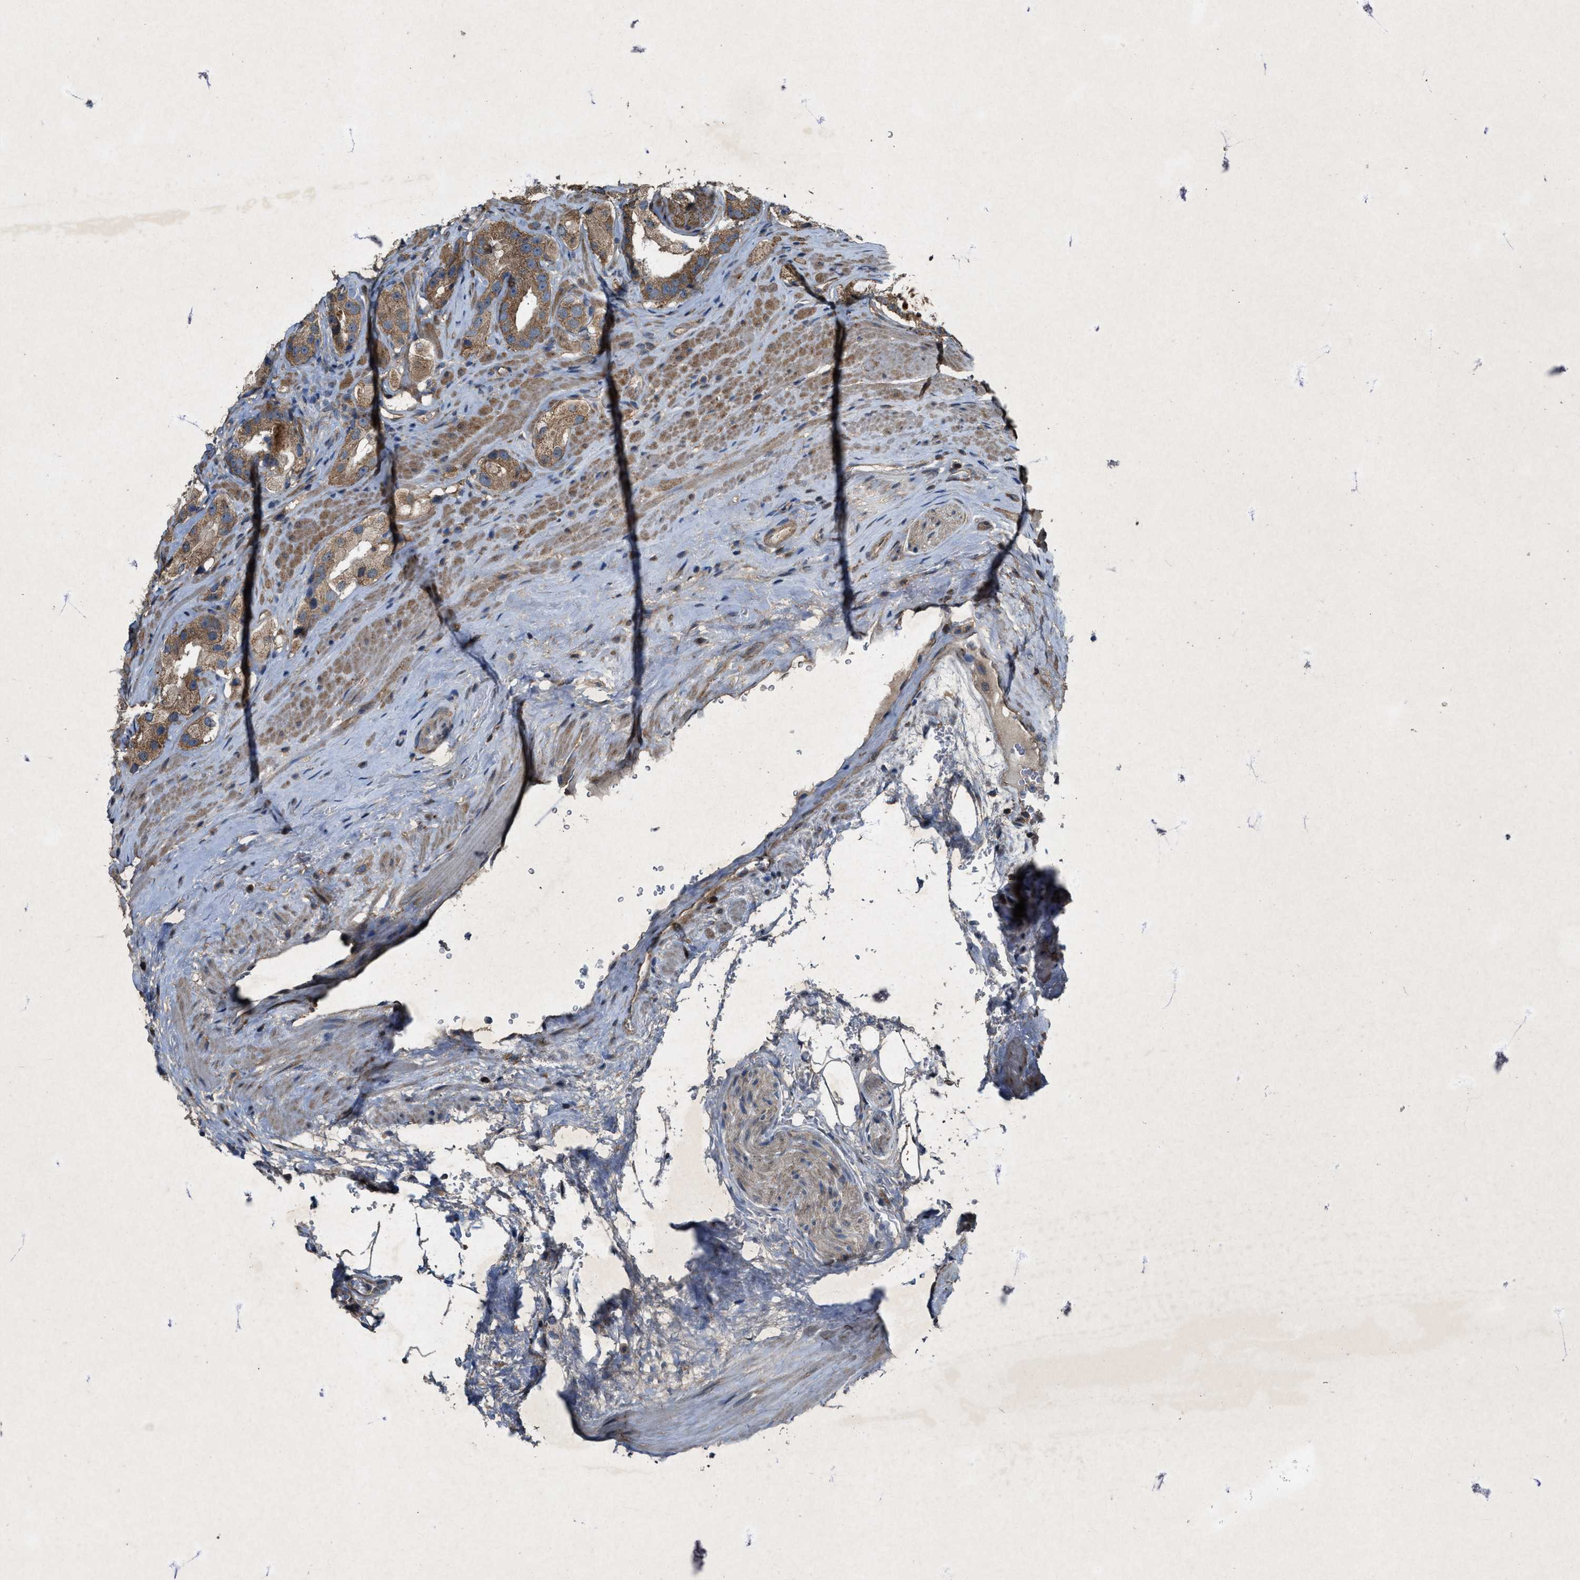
{"staining": {"intensity": "moderate", "quantity": ">75%", "location": "cytoplasmic/membranous"}, "tissue": "prostate cancer", "cell_type": "Tumor cells", "image_type": "cancer", "snomed": [{"axis": "morphology", "description": "Adenocarcinoma, High grade"}, {"axis": "topography", "description": "Prostate"}], "caption": "Brown immunohistochemical staining in prostate cancer (adenocarcinoma (high-grade)) shows moderate cytoplasmic/membranous positivity in about >75% of tumor cells. (Stains: DAB in brown, nuclei in blue, Microscopy: brightfield microscopy at high magnification).", "gene": "PDP2", "patient": {"sex": "male", "age": 63}}